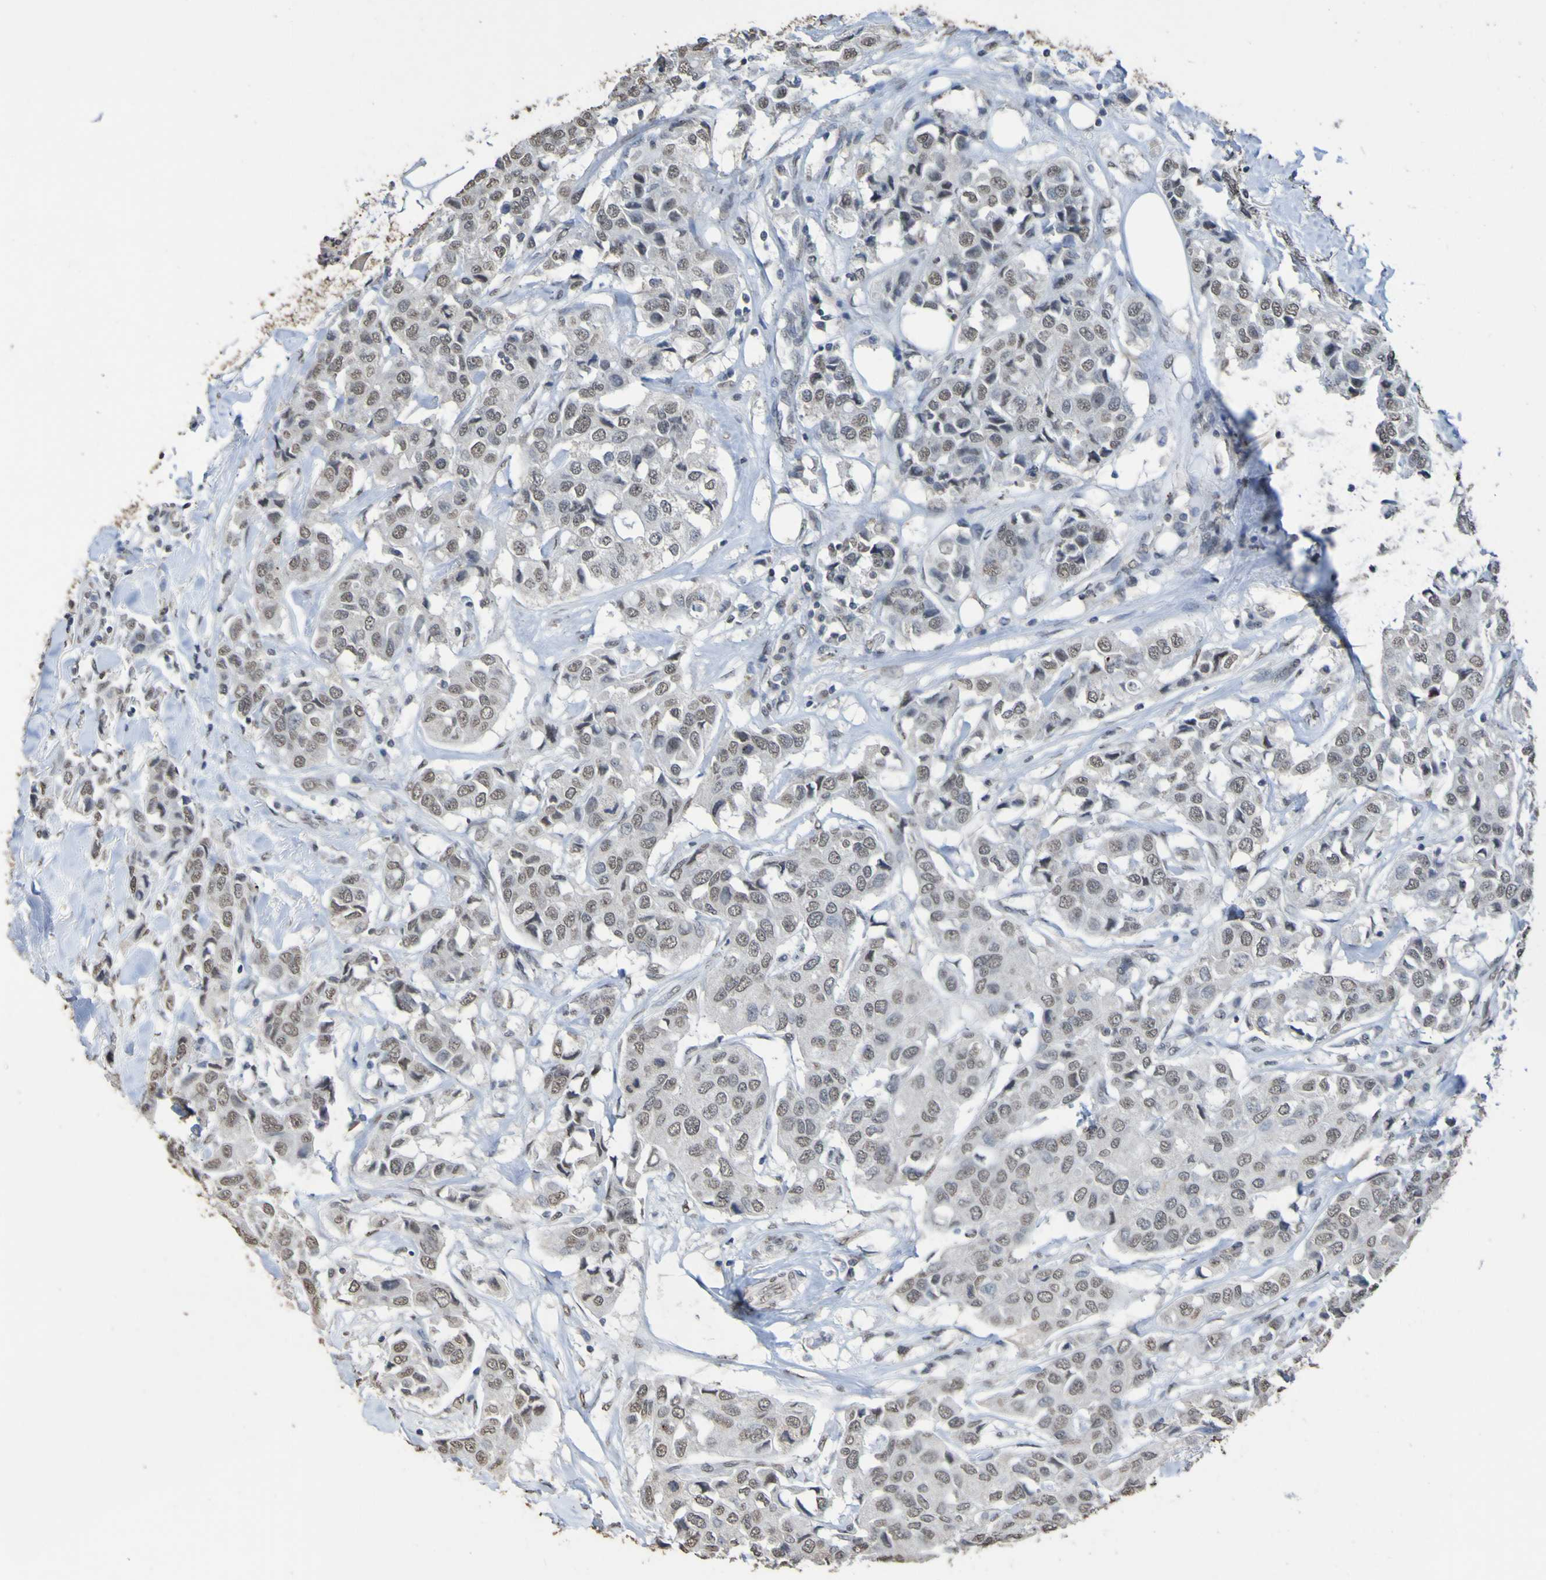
{"staining": {"intensity": "weak", "quantity": ">75%", "location": "nuclear"}, "tissue": "breast cancer", "cell_type": "Tumor cells", "image_type": "cancer", "snomed": [{"axis": "morphology", "description": "Duct carcinoma"}, {"axis": "topography", "description": "Breast"}], "caption": "Tumor cells show low levels of weak nuclear positivity in approximately >75% of cells in human breast invasive ductal carcinoma.", "gene": "ALKBH2", "patient": {"sex": "female", "age": 80}}